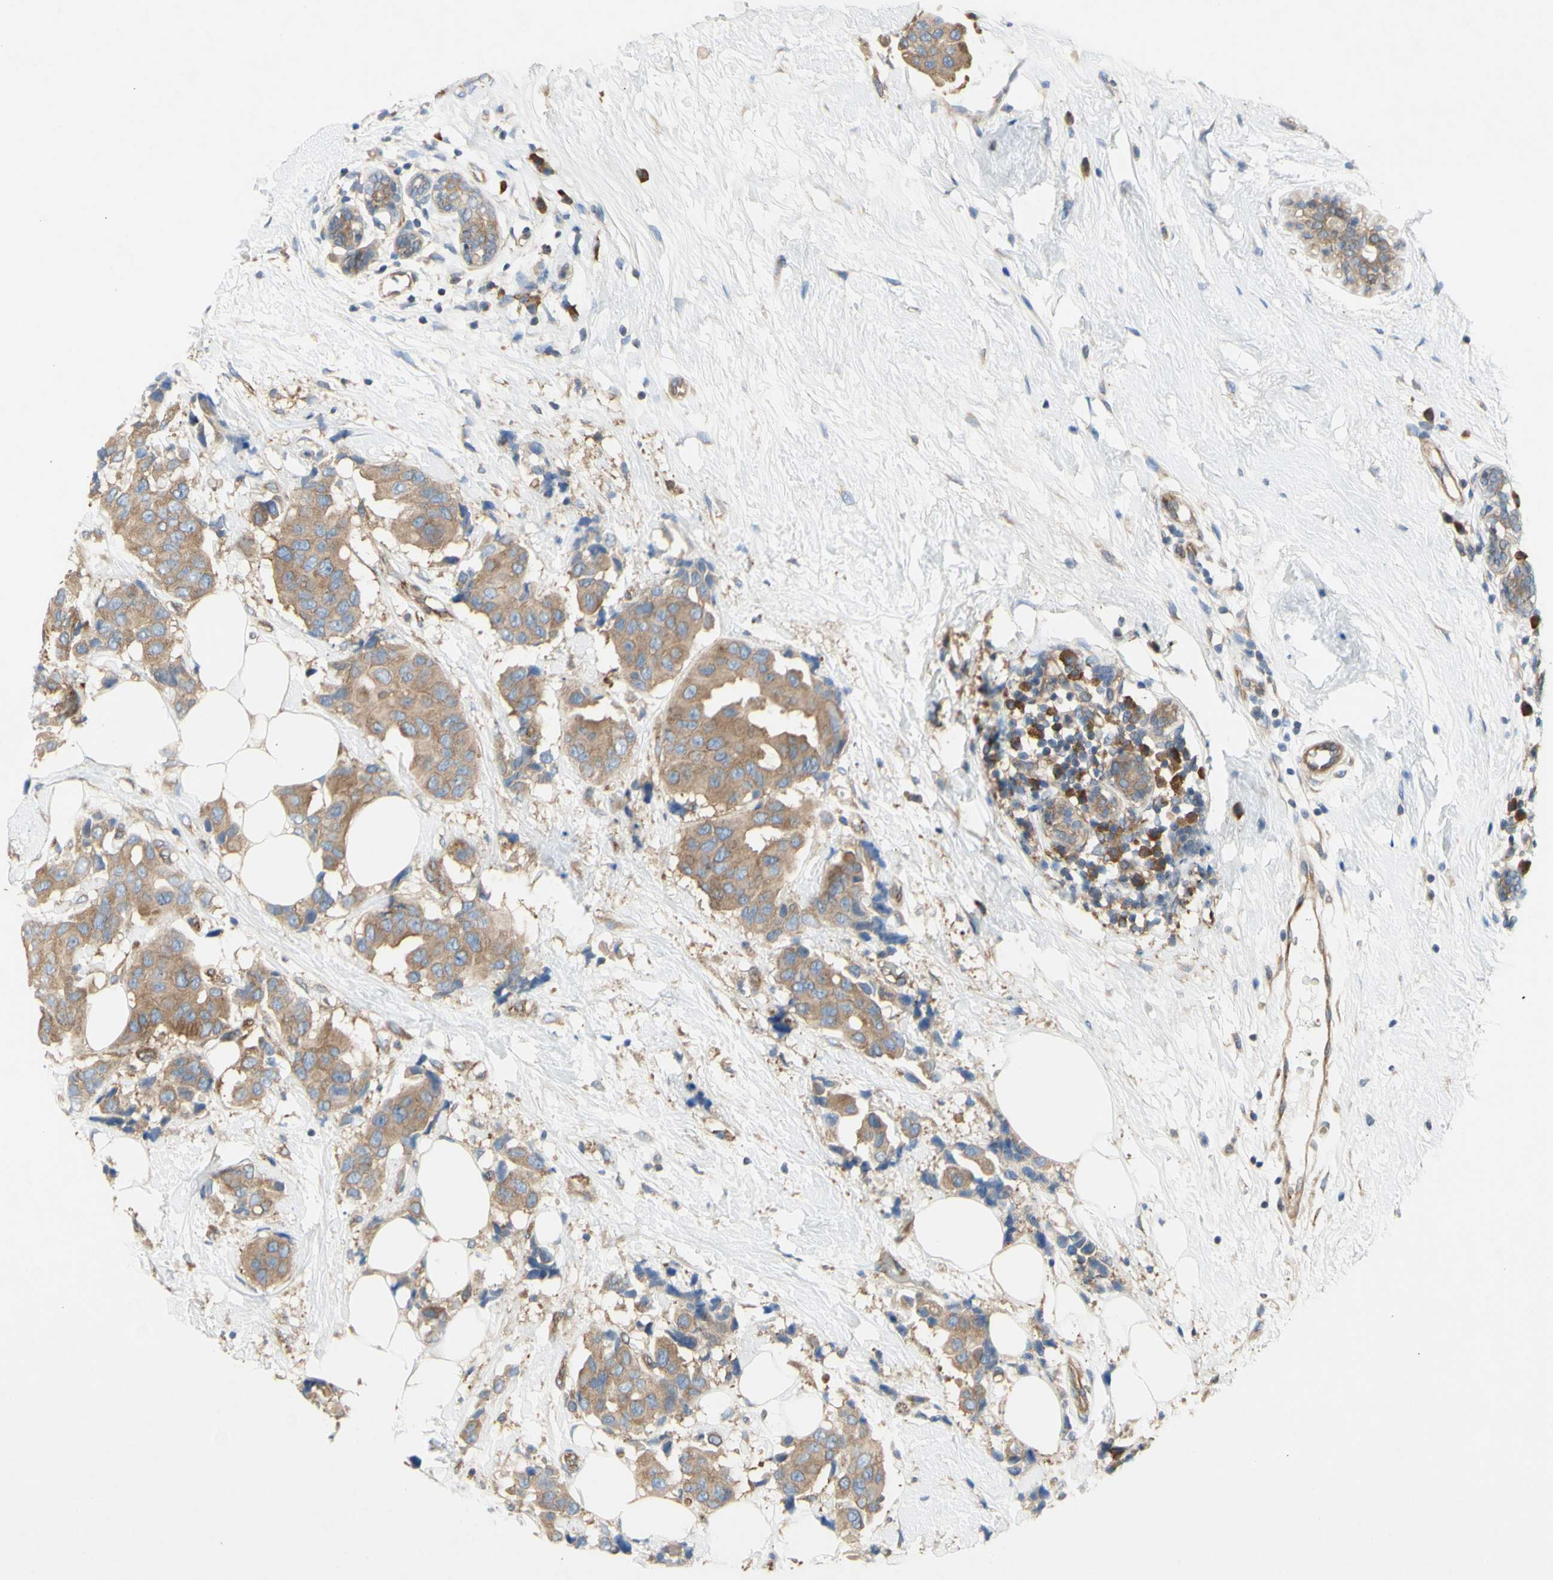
{"staining": {"intensity": "moderate", "quantity": ">75%", "location": "cytoplasmic/membranous"}, "tissue": "breast cancer", "cell_type": "Tumor cells", "image_type": "cancer", "snomed": [{"axis": "morphology", "description": "Normal tissue, NOS"}, {"axis": "morphology", "description": "Duct carcinoma"}, {"axis": "topography", "description": "Breast"}], "caption": "A brown stain shows moderate cytoplasmic/membranous expression of a protein in breast cancer tumor cells. The staining was performed using DAB, with brown indicating positive protein expression. Nuclei are stained blue with hematoxylin.", "gene": "KLC1", "patient": {"sex": "female", "age": 39}}